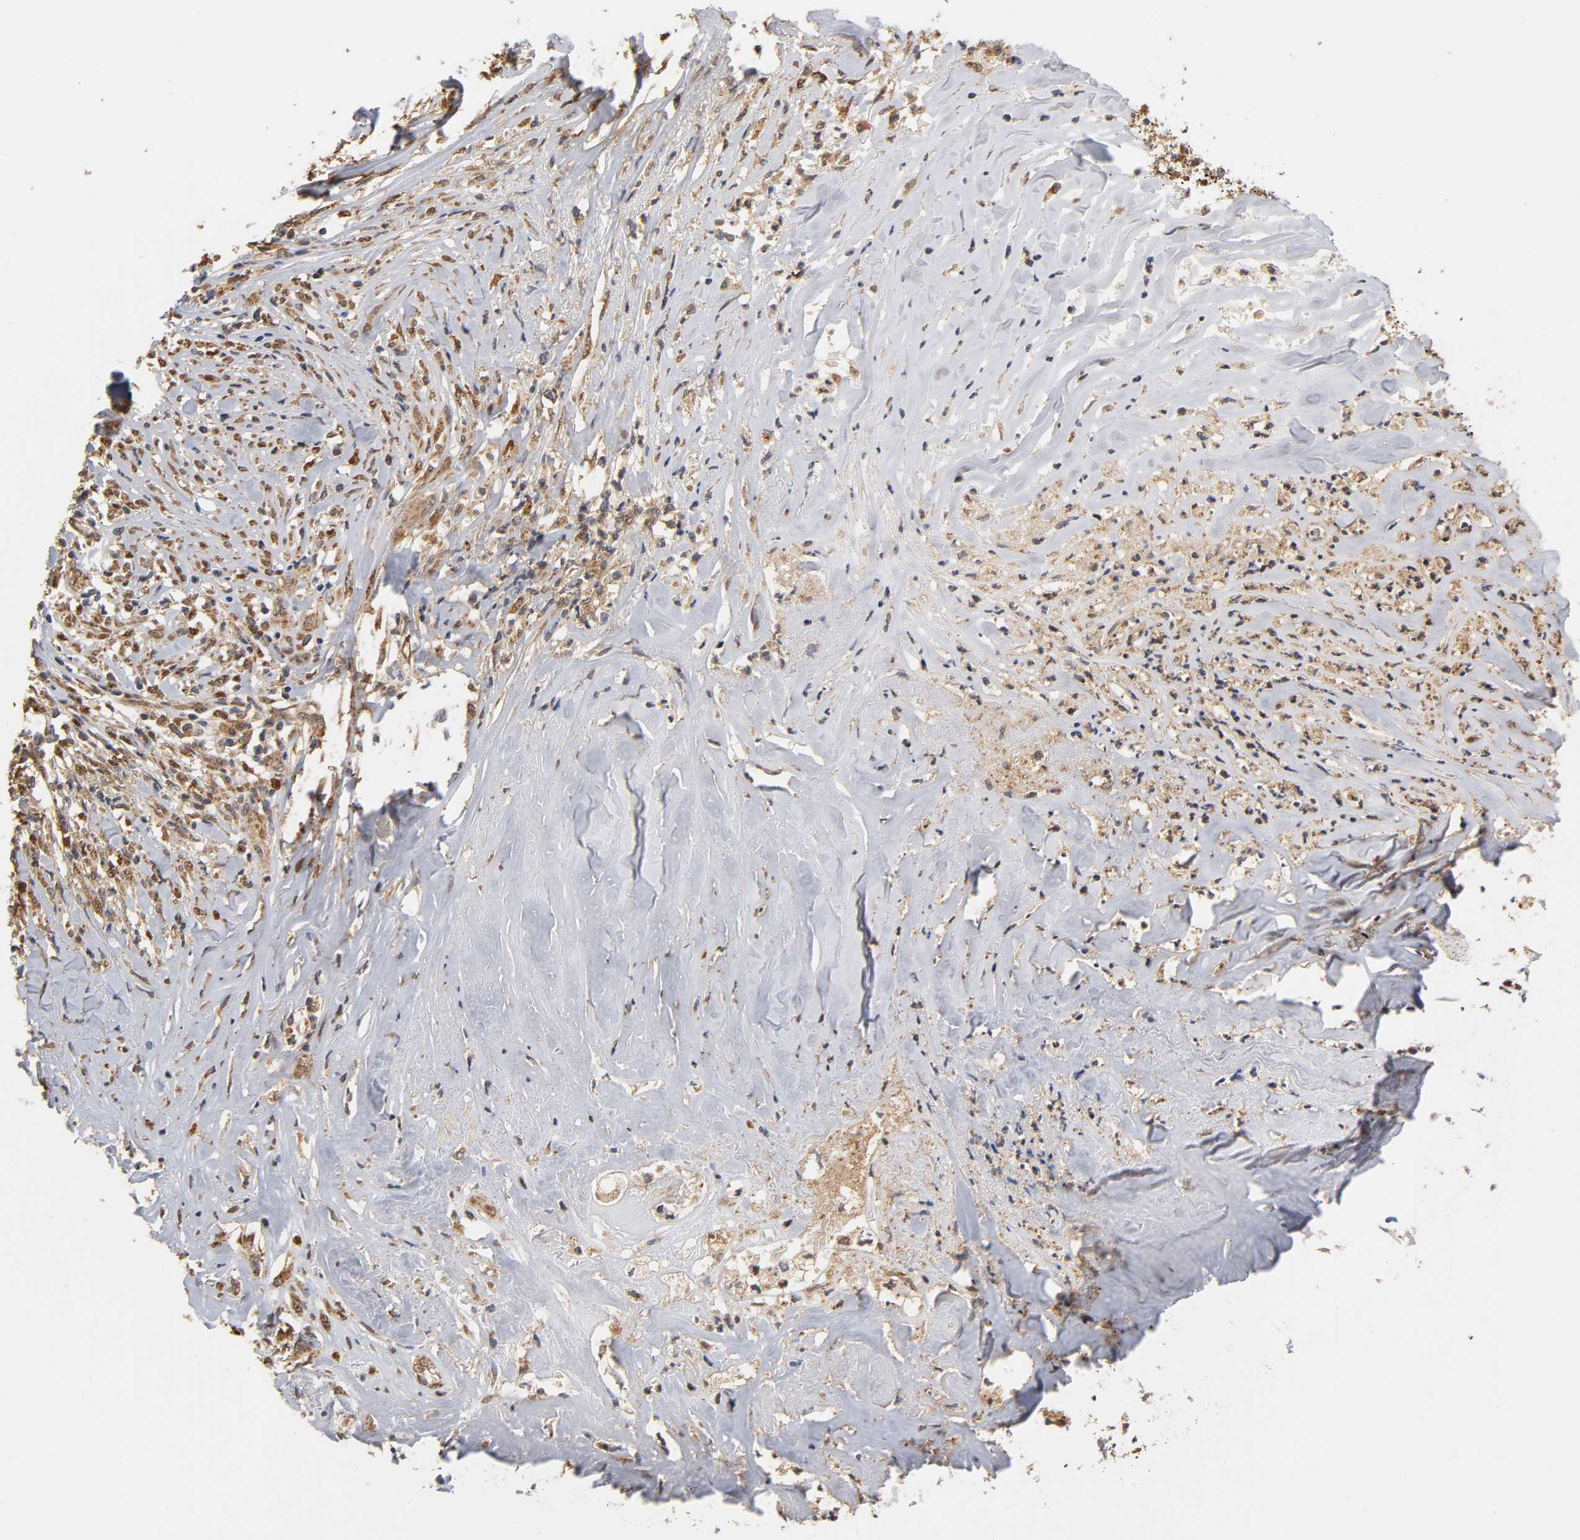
{"staining": {"intensity": "strong", "quantity": ">75%", "location": "cytoplasmic/membranous"}, "tissue": "liver cancer", "cell_type": "Tumor cells", "image_type": "cancer", "snomed": [{"axis": "morphology", "description": "Cholangiocarcinoma"}, {"axis": "topography", "description": "Liver"}], "caption": "Protein staining exhibits strong cytoplasmic/membranous positivity in about >75% of tumor cells in cholangiocarcinoma (liver).", "gene": "PKN1", "patient": {"sex": "female", "age": 67}}